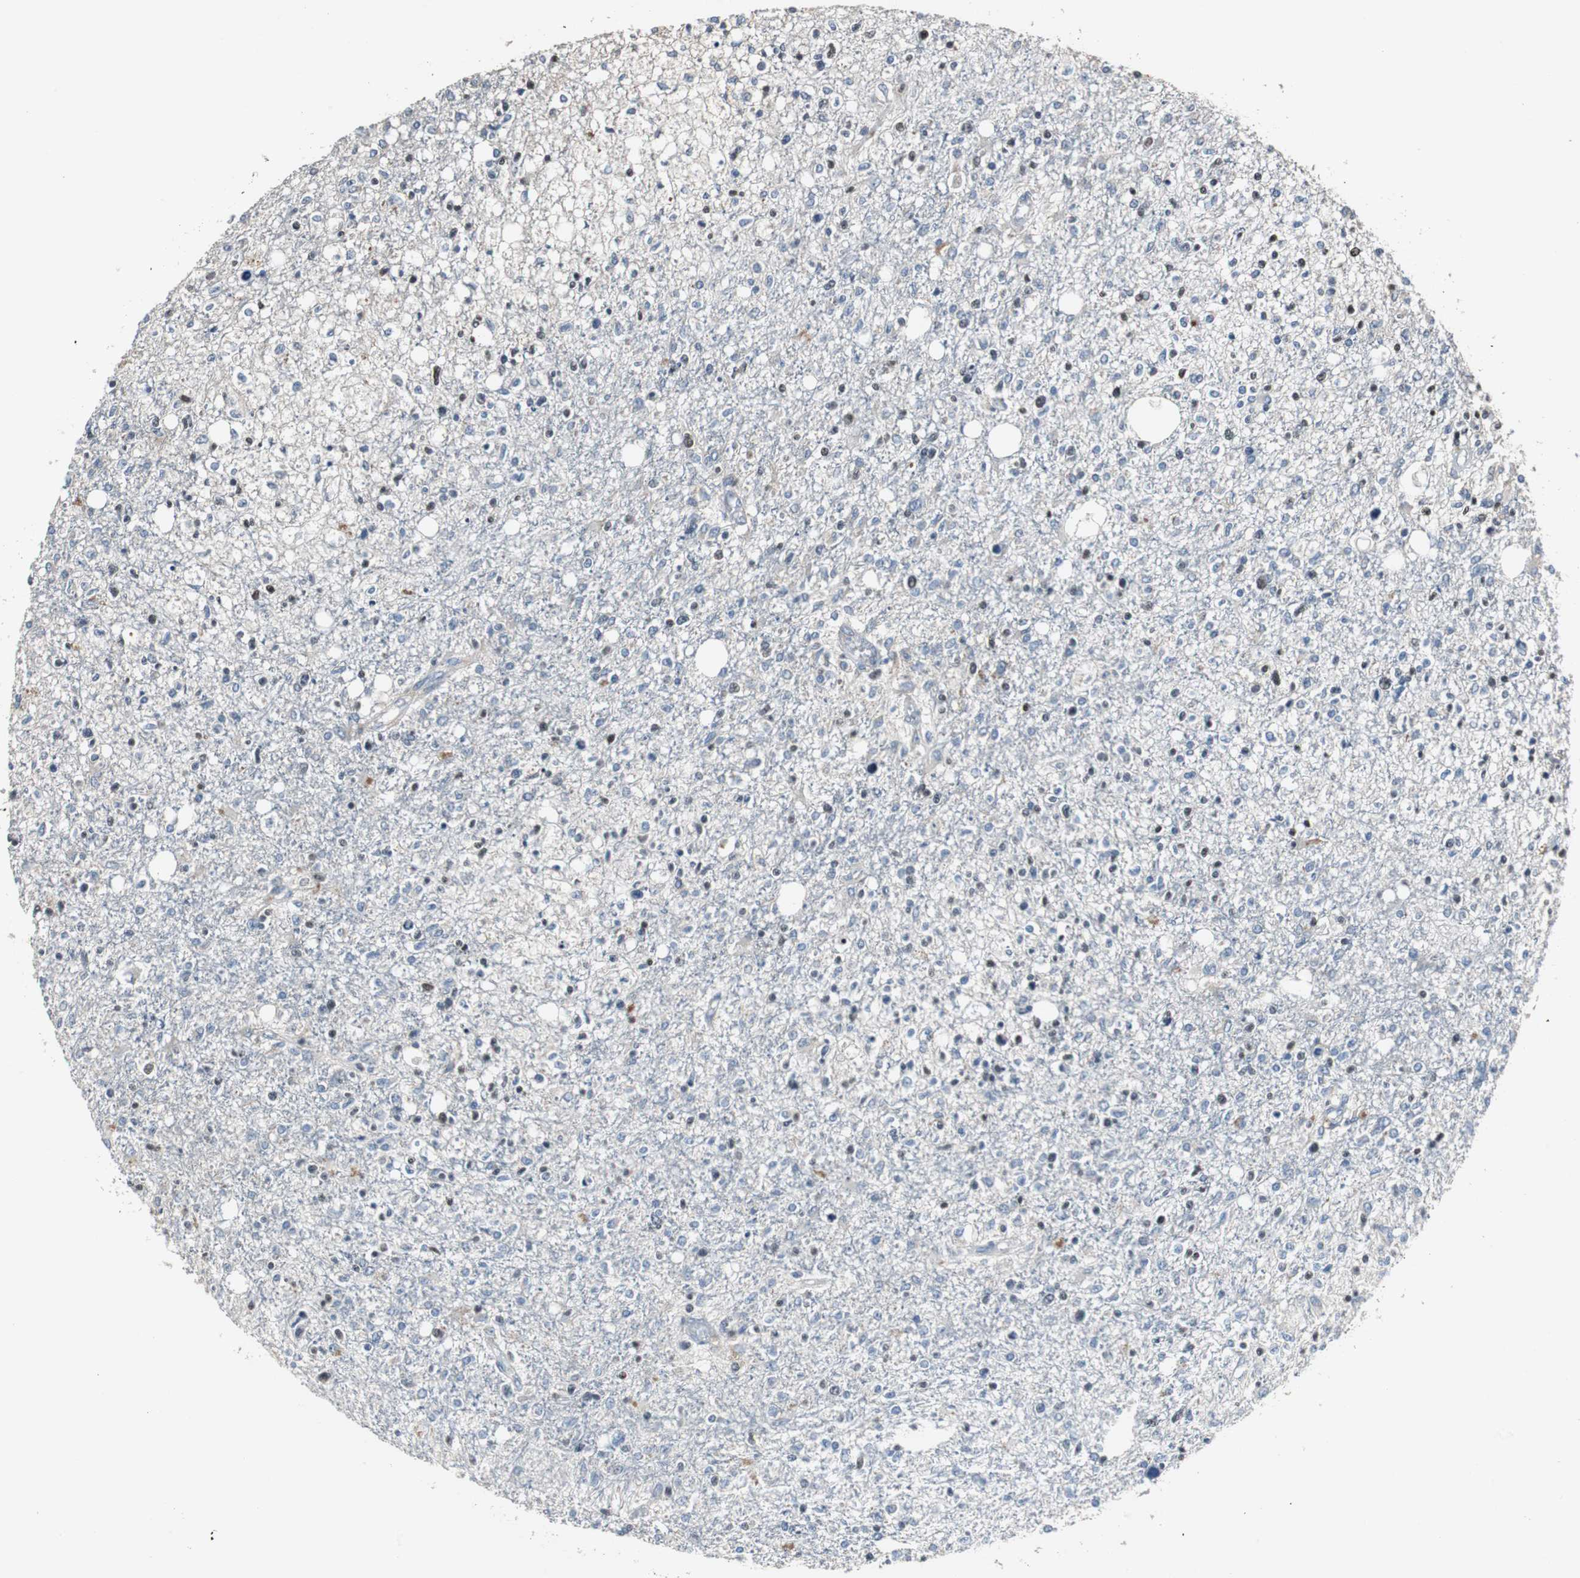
{"staining": {"intensity": "moderate", "quantity": "25%-75%", "location": "nuclear"}, "tissue": "glioma", "cell_type": "Tumor cells", "image_type": "cancer", "snomed": [{"axis": "morphology", "description": "Glioma, malignant, High grade"}, {"axis": "topography", "description": "Cerebral cortex"}], "caption": "Immunohistochemical staining of glioma demonstrates moderate nuclear protein expression in about 25%-75% of tumor cells.", "gene": "MYT1", "patient": {"sex": "male", "age": 76}}